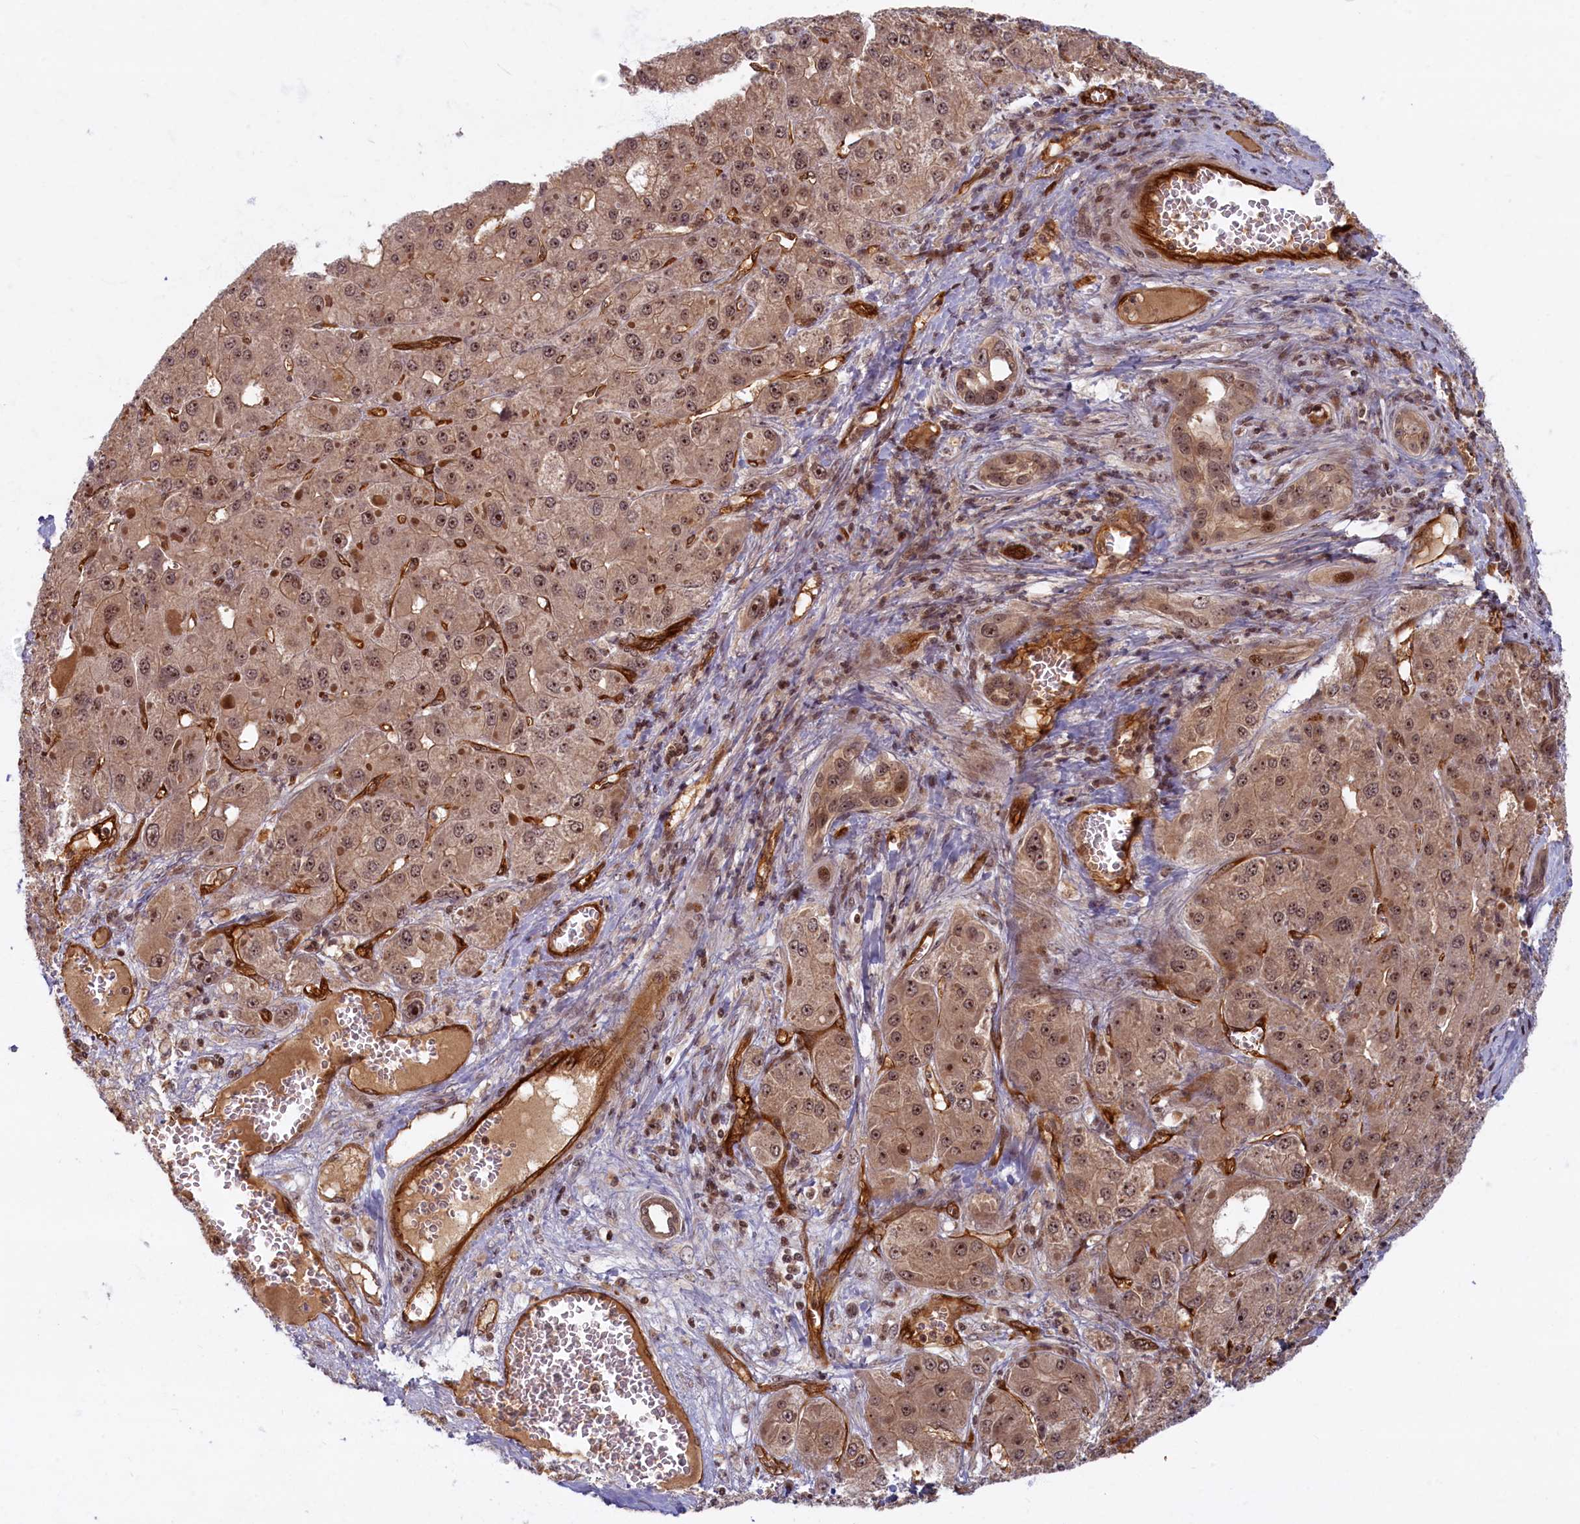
{"staining": {"intensity": "moderate", "quantity": ">75%", "location": "cytoplasmic/membranous,nuclear"}, "tissue": "liver cancer", "cell_type": "Tumor cells", "image_type": "cancer", "snomed": [{"axis": "morphology", "description": "Carcinoma, Hepatocellular, NOS"}, {"axis": "topography", "description": "Liver"}], "caption": "Liver cancer tissue exhibits moderate cytoplasmic/membranous and nuclear staining in approximately >75% of tumor cells, visualized by immunohistochemistry. (IHC, brightfield microscopy, high magnification).", "gene": "SNRK", "patient": {"sex": "female", "age": 73}}